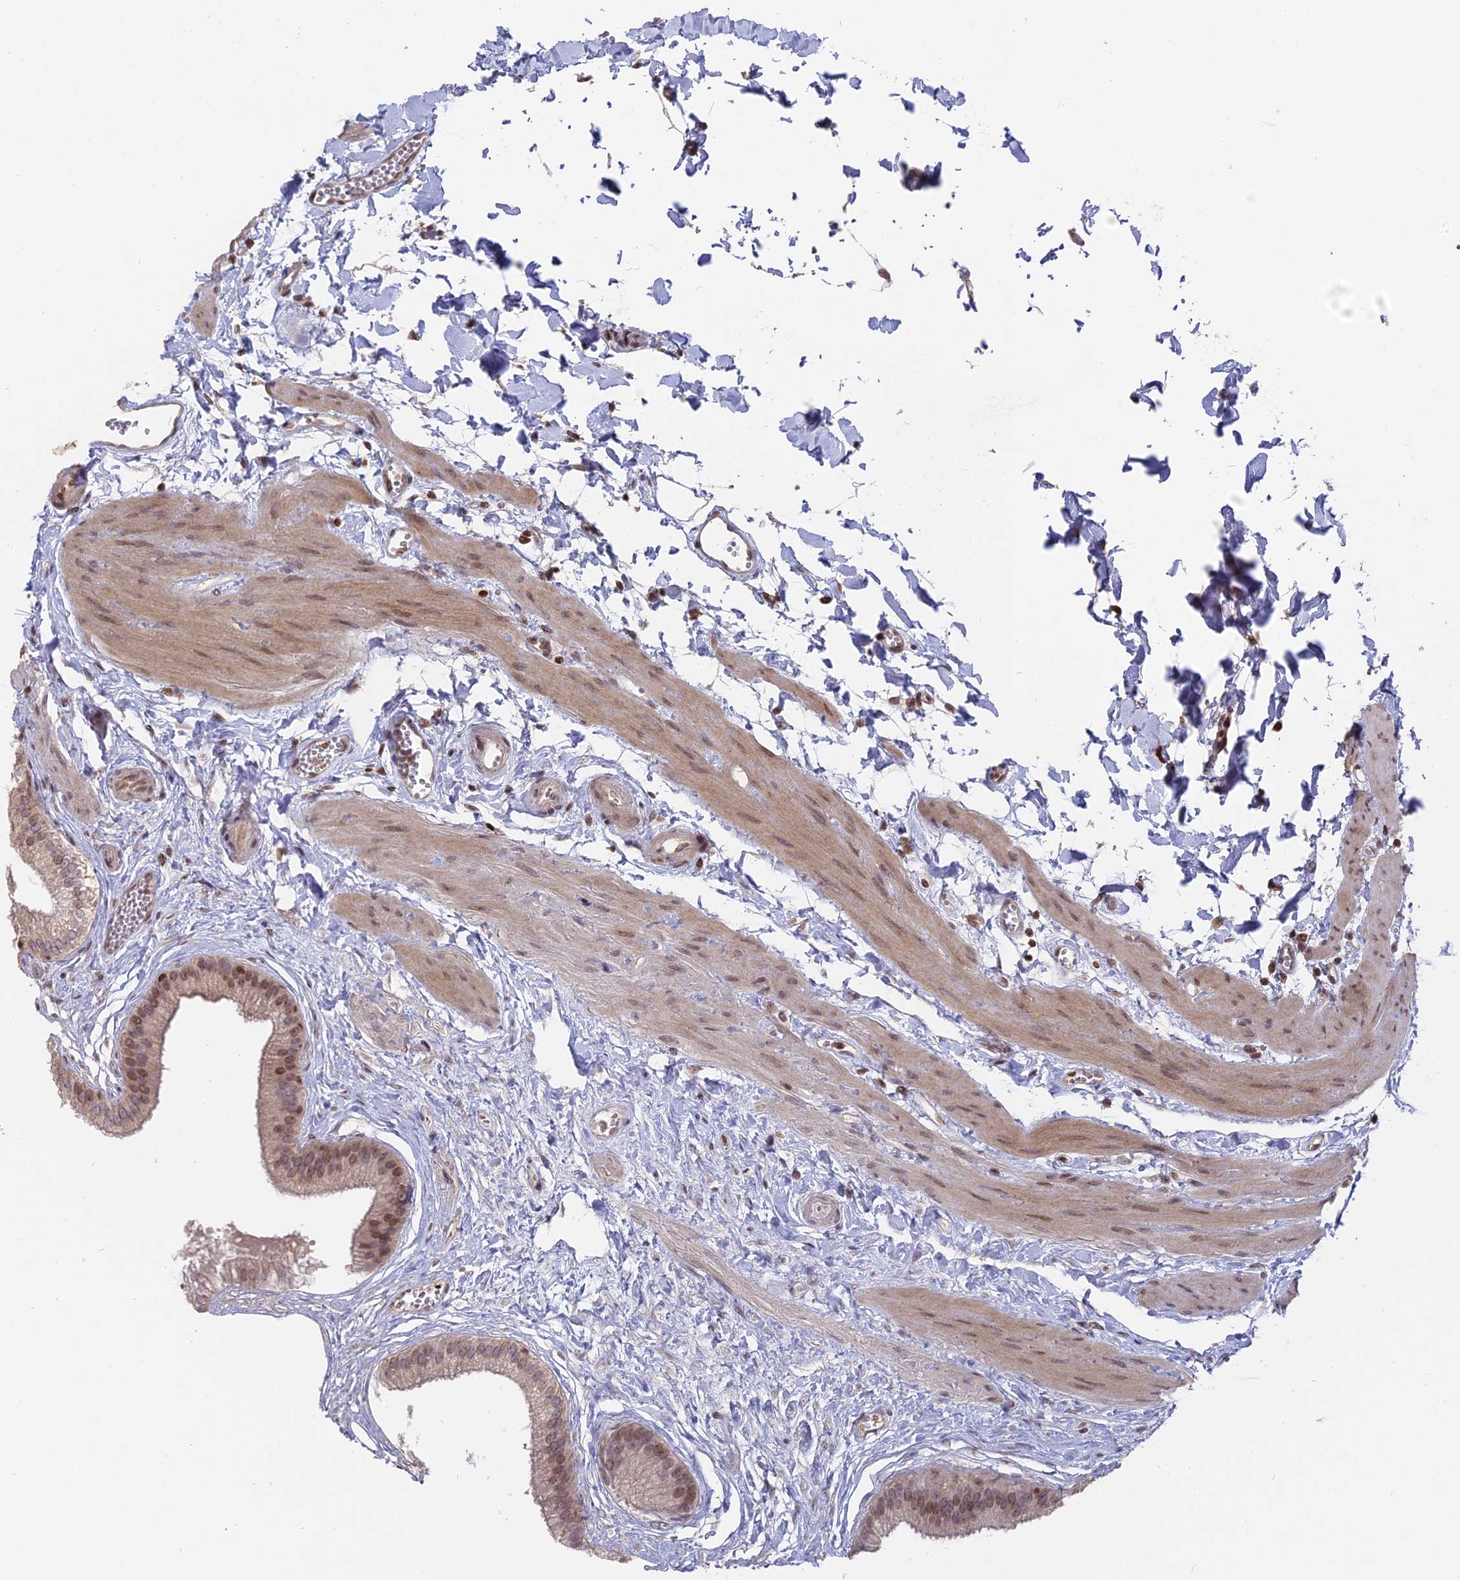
{"staining": {"intensity": "moderate", "quantity": "25%-75%", "location": "nuclear"}, "tissue": "gallbladder", "cell_type": "Glandular cells", "image_type": "normal", "snomed": [{"axis": "morphology", "description": "Normal tissue, NOS"}, {"axis": "topography", "description": "Gallbladder"}], "caption": "IHC photomicrograph of benign gallbladder: human gallbladder stained using immunohistochemistry (IHC) demonstrates medium levels of moderate protein expression localized specifically in the nuclear of glandular cells, appearing as a nuclear brown color.", "gene": "NR1H3", "patient": {"sex": "female", "age": 54}}